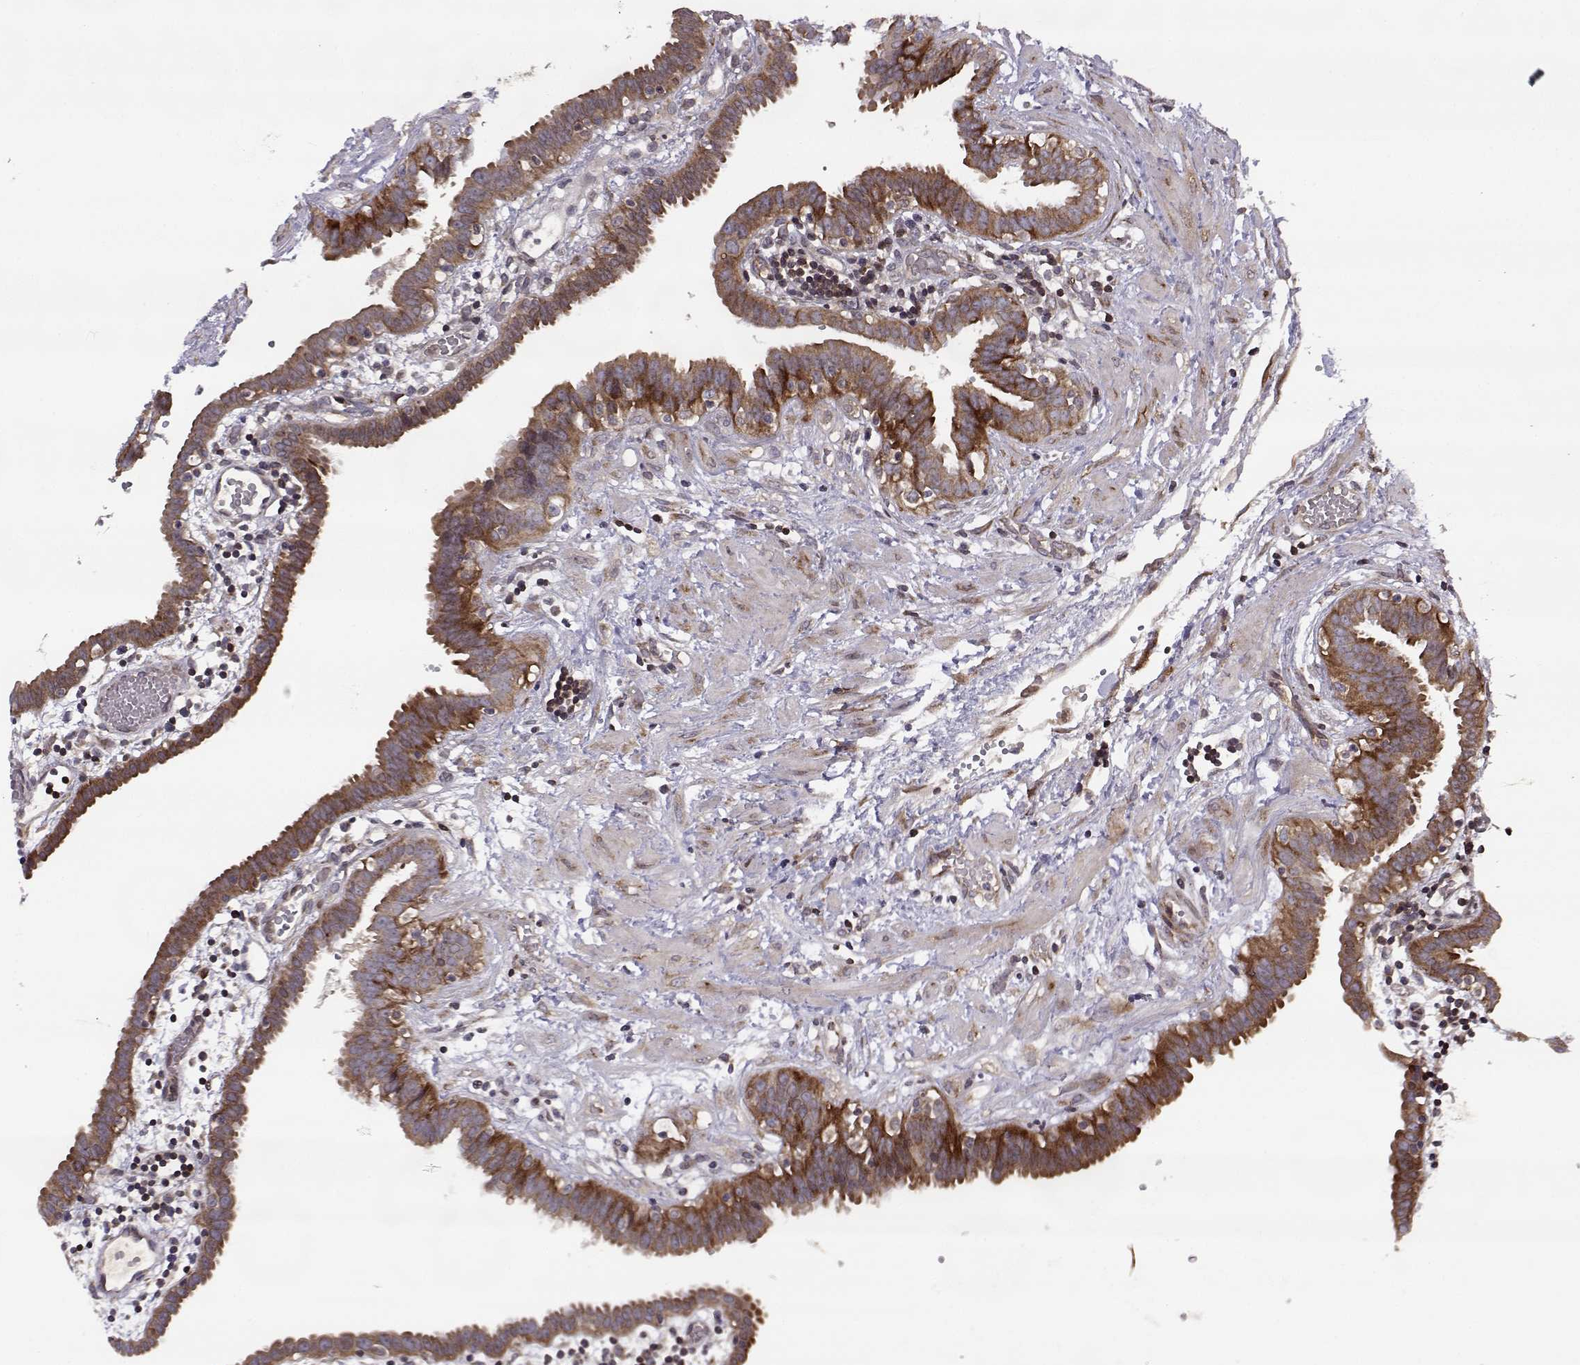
{"staining": {"intensity": "strong", "quantity": ">75%", "location": "cytoplasmic/membranous"}, "tissue": "fallopian tube", "cell_type": "Glandular cells", "image_type": "normal", "snomed": [{"axis": "morphology", "description": "Normal tissue, NOS"}, {"axis": "topography", "description": "Fallopian tube"}], "caption": "Immunohistochemical staining of normal fallopian tube exhibits >75% levels of strong cytoplasmic/membranous protein staining in approximately >75% of glandular cells.", "gene": "RPL31", "patient": {"sex": "female", "age": 37}}